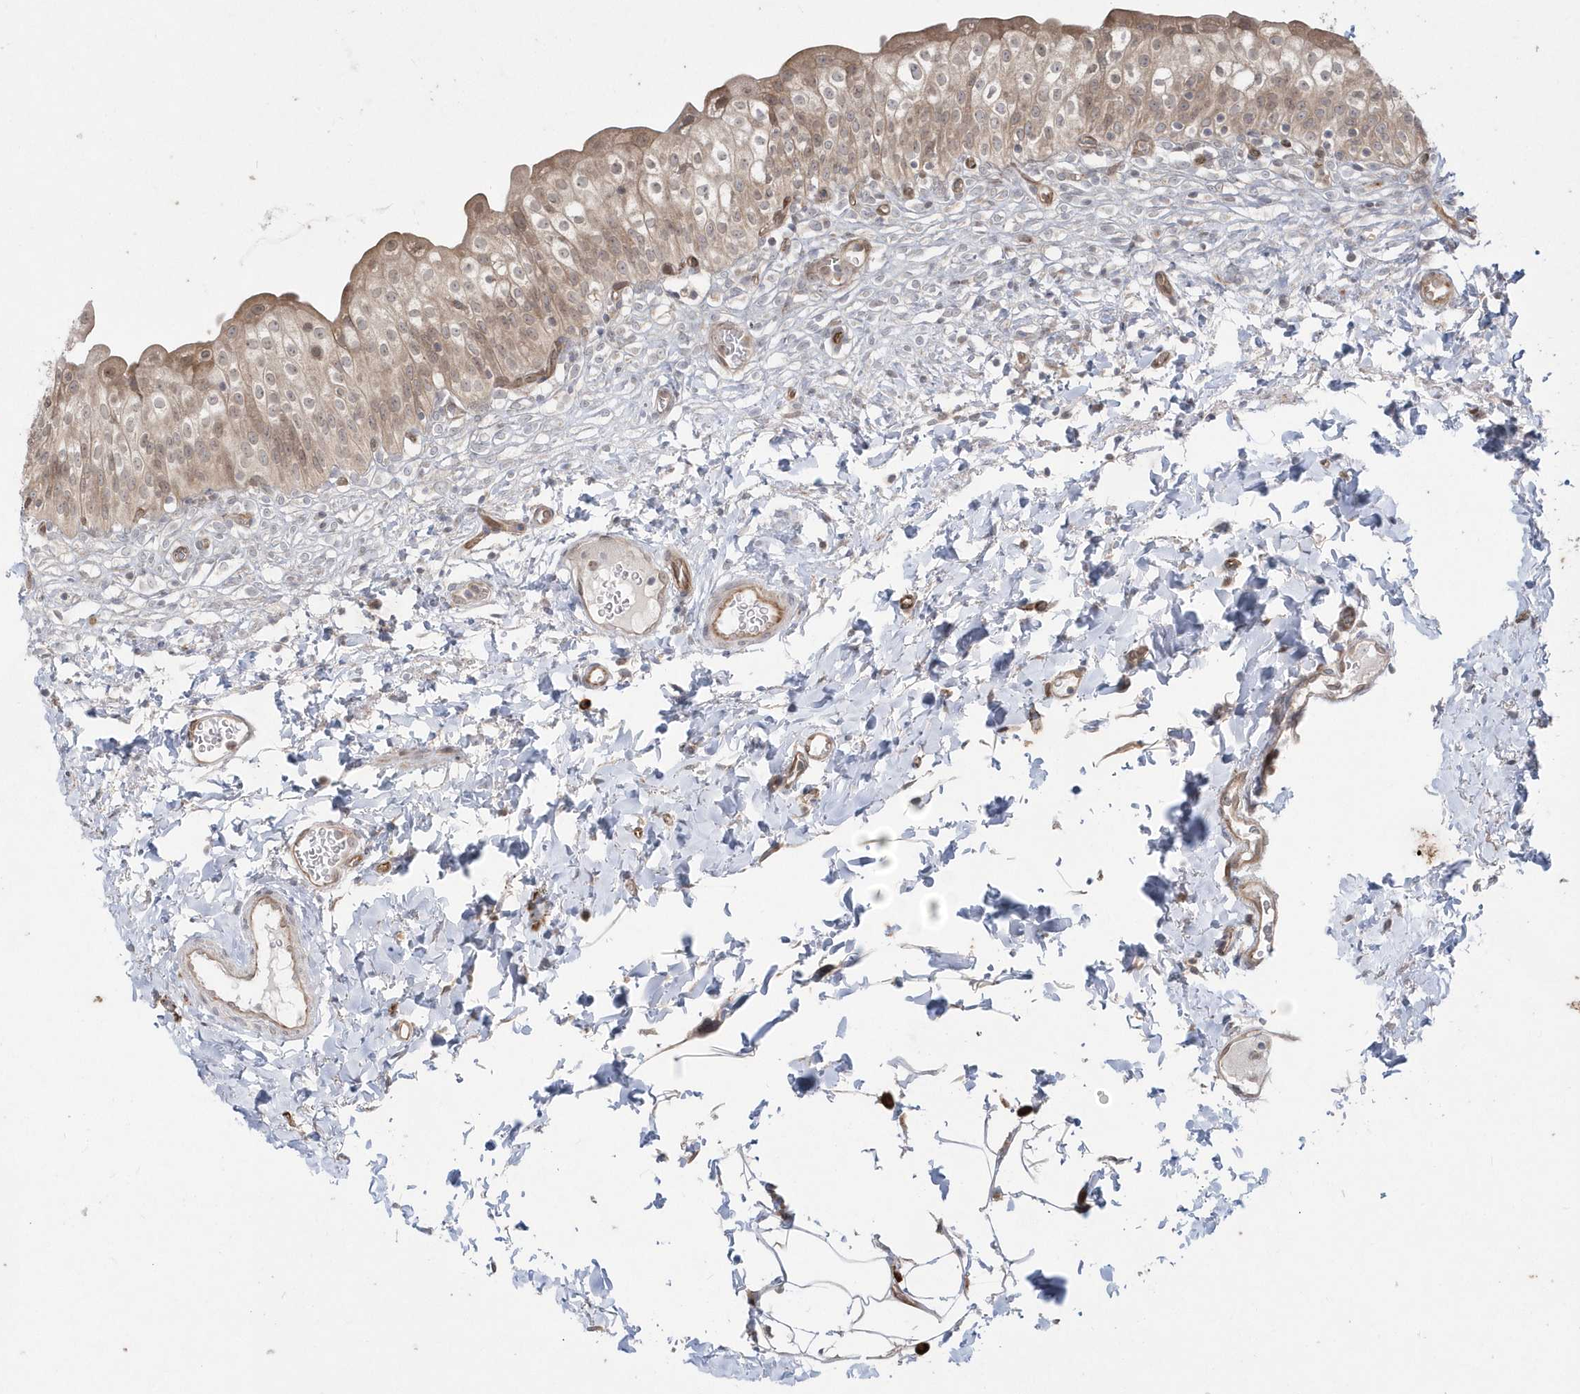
{"staining": {"intensity": "weak", "quantity": "25%-75%", "location": "cytoplasmic/membranous"}, "tissue": "urinary bladder", "cell_type": "Urothelial cells", "image_type": "normal", "snomed": [{"axis": "morphology", "description": "Normal tissue, NOS"}, {"axis": "topography", "description": "Urinary bladder"}], "caption": "Weak cytoplasmic/membranous protein positivity is present in about 25%-75% of urothelial cells in urinary bladder.", "gene": "DHX57", "patient": {"sex": "male", "age": 55}}